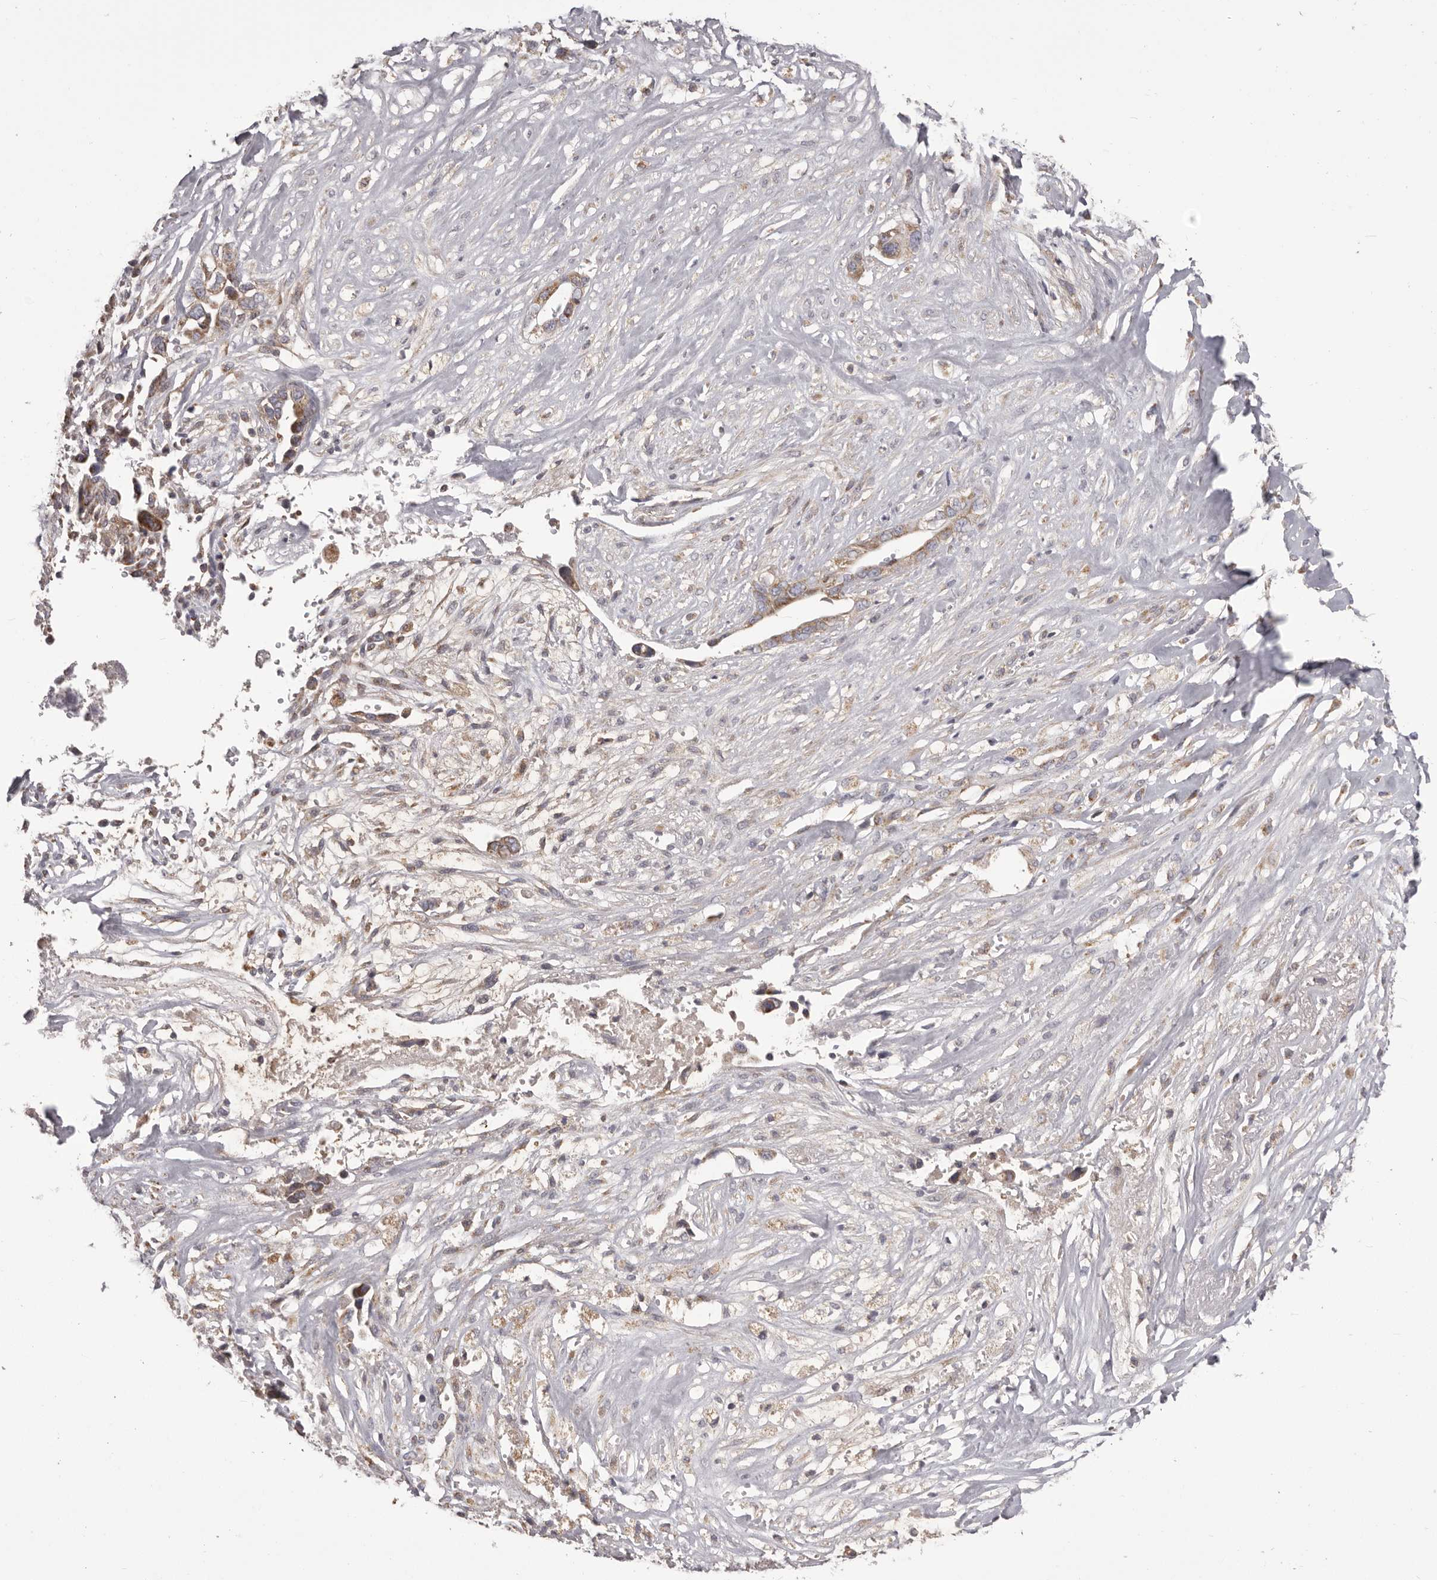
{"staining": {"intensity": "moderate", "quantity": ">75%", "location": "cytoplasmic/membranous"}, "tissue": "liver cancer", "cell_type": "Tumor cells", "image_type": "cancer", "snomed": [{"axis": "morphology", "description": "Cholangiocarcinoma"}, {"axis": "topography", "description": "Liver"}], "caption": "Immunohistochemistry (DAB (3,3'-diaminobenzidine)) staining of human cholangiocarcinoma (liver) shows moderate cytoplasmic/membranous protein expression in about >75% of tumor cells.", "gene": "CHRM2", "patient": {"sex": "female", "age": 79}}